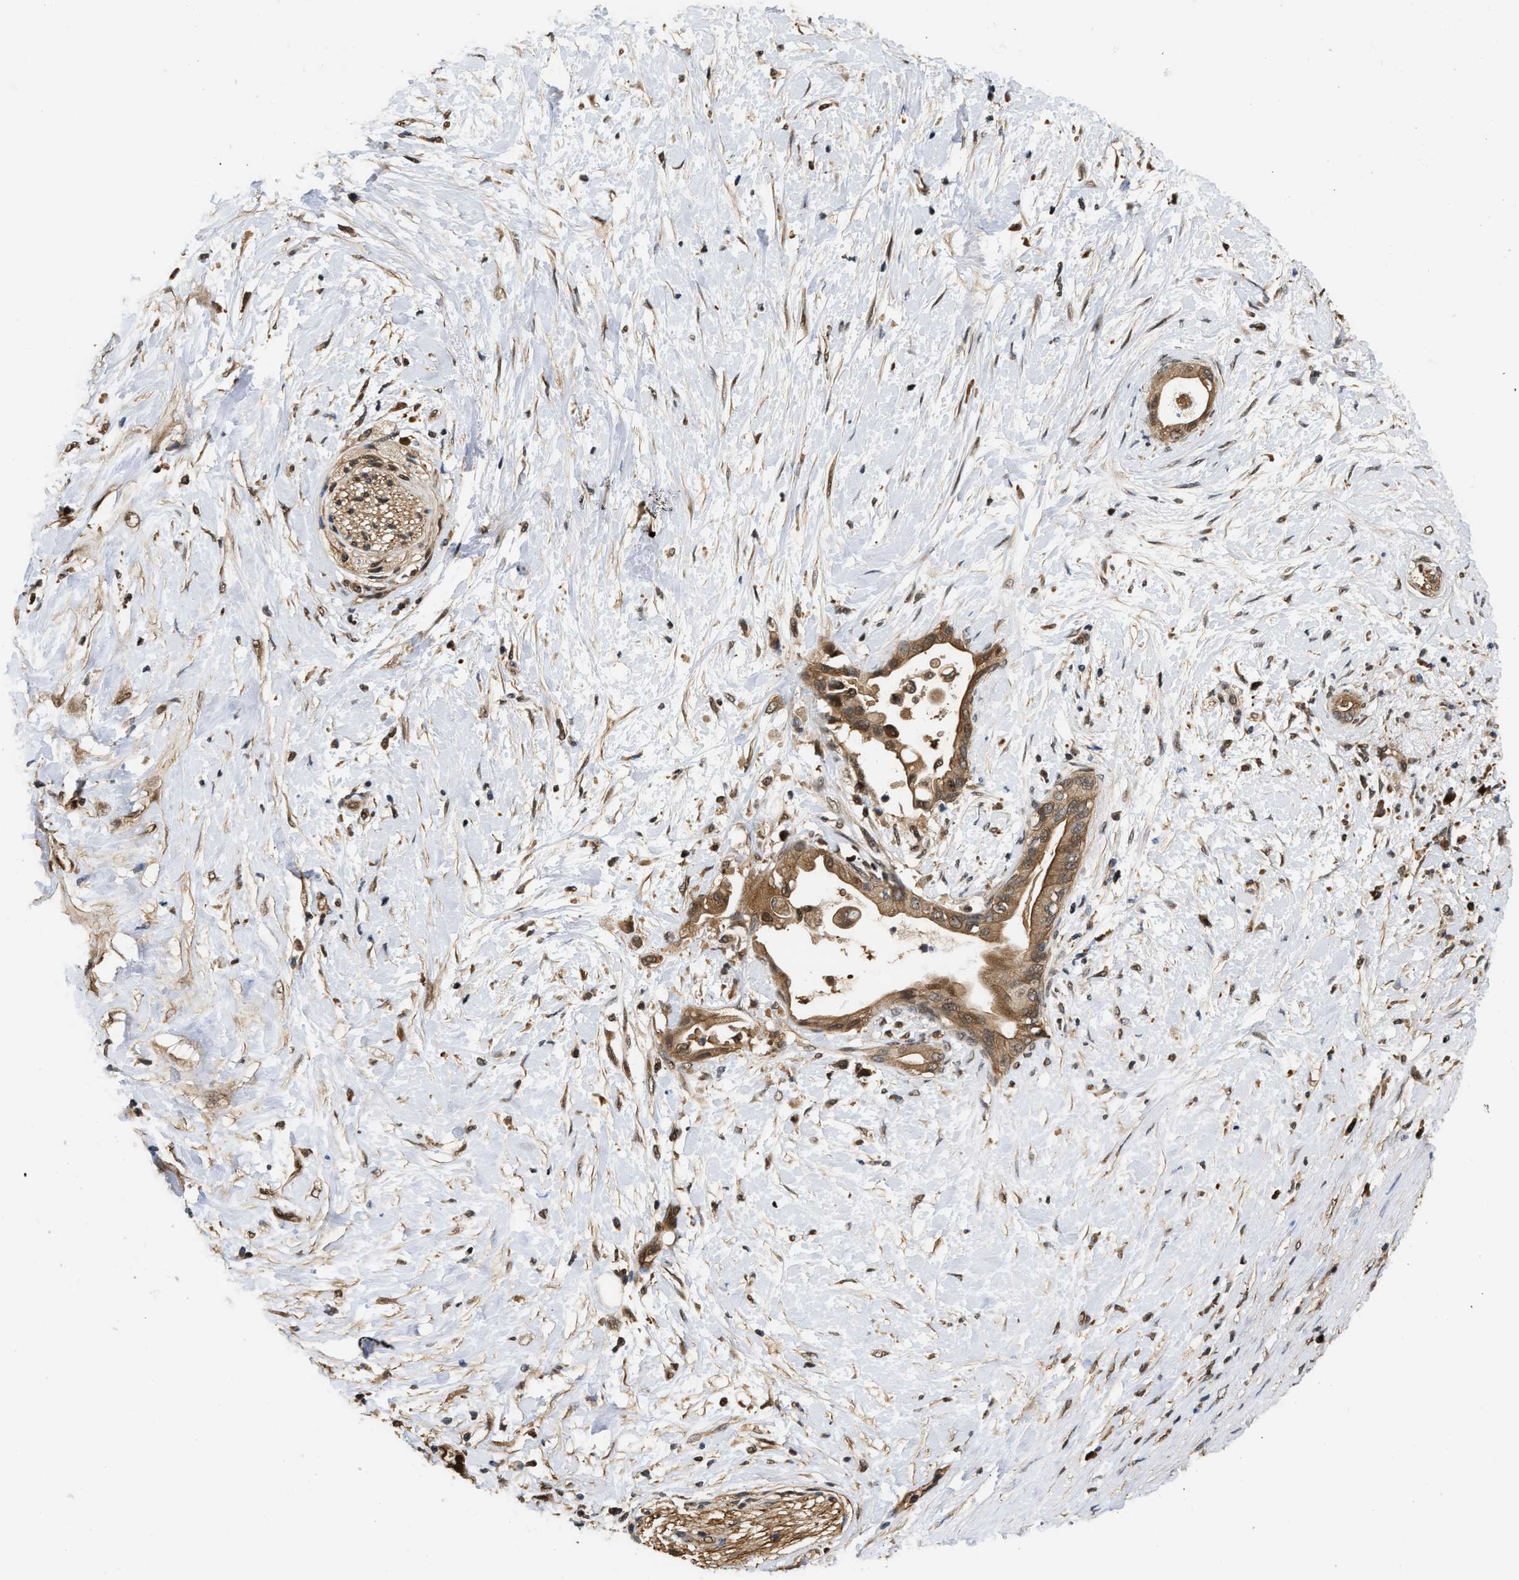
{"staining": {"intensity": "moderate", "quantity": ">75%", "location": "cytoplasmic/membranous,nuclear"}, "tissue": "pancreatic cancer", "cell_type": "Tumor cells", "image_type": "cancer", "snomed": [{"axis": "morphology", "description": "Adenocarcinoma, NOS"}, {"axis": "topography", "description": "Pancreas"}], "caption": "Moderate cytoplasmic/membranous and nuclear expression for a protein is seen in about >75% of tumor cells of pancreatic adenocarcinoma using immunohistochemistry.", "gene": "SCAI", "patient": {"sex": "female", "age": 60}}